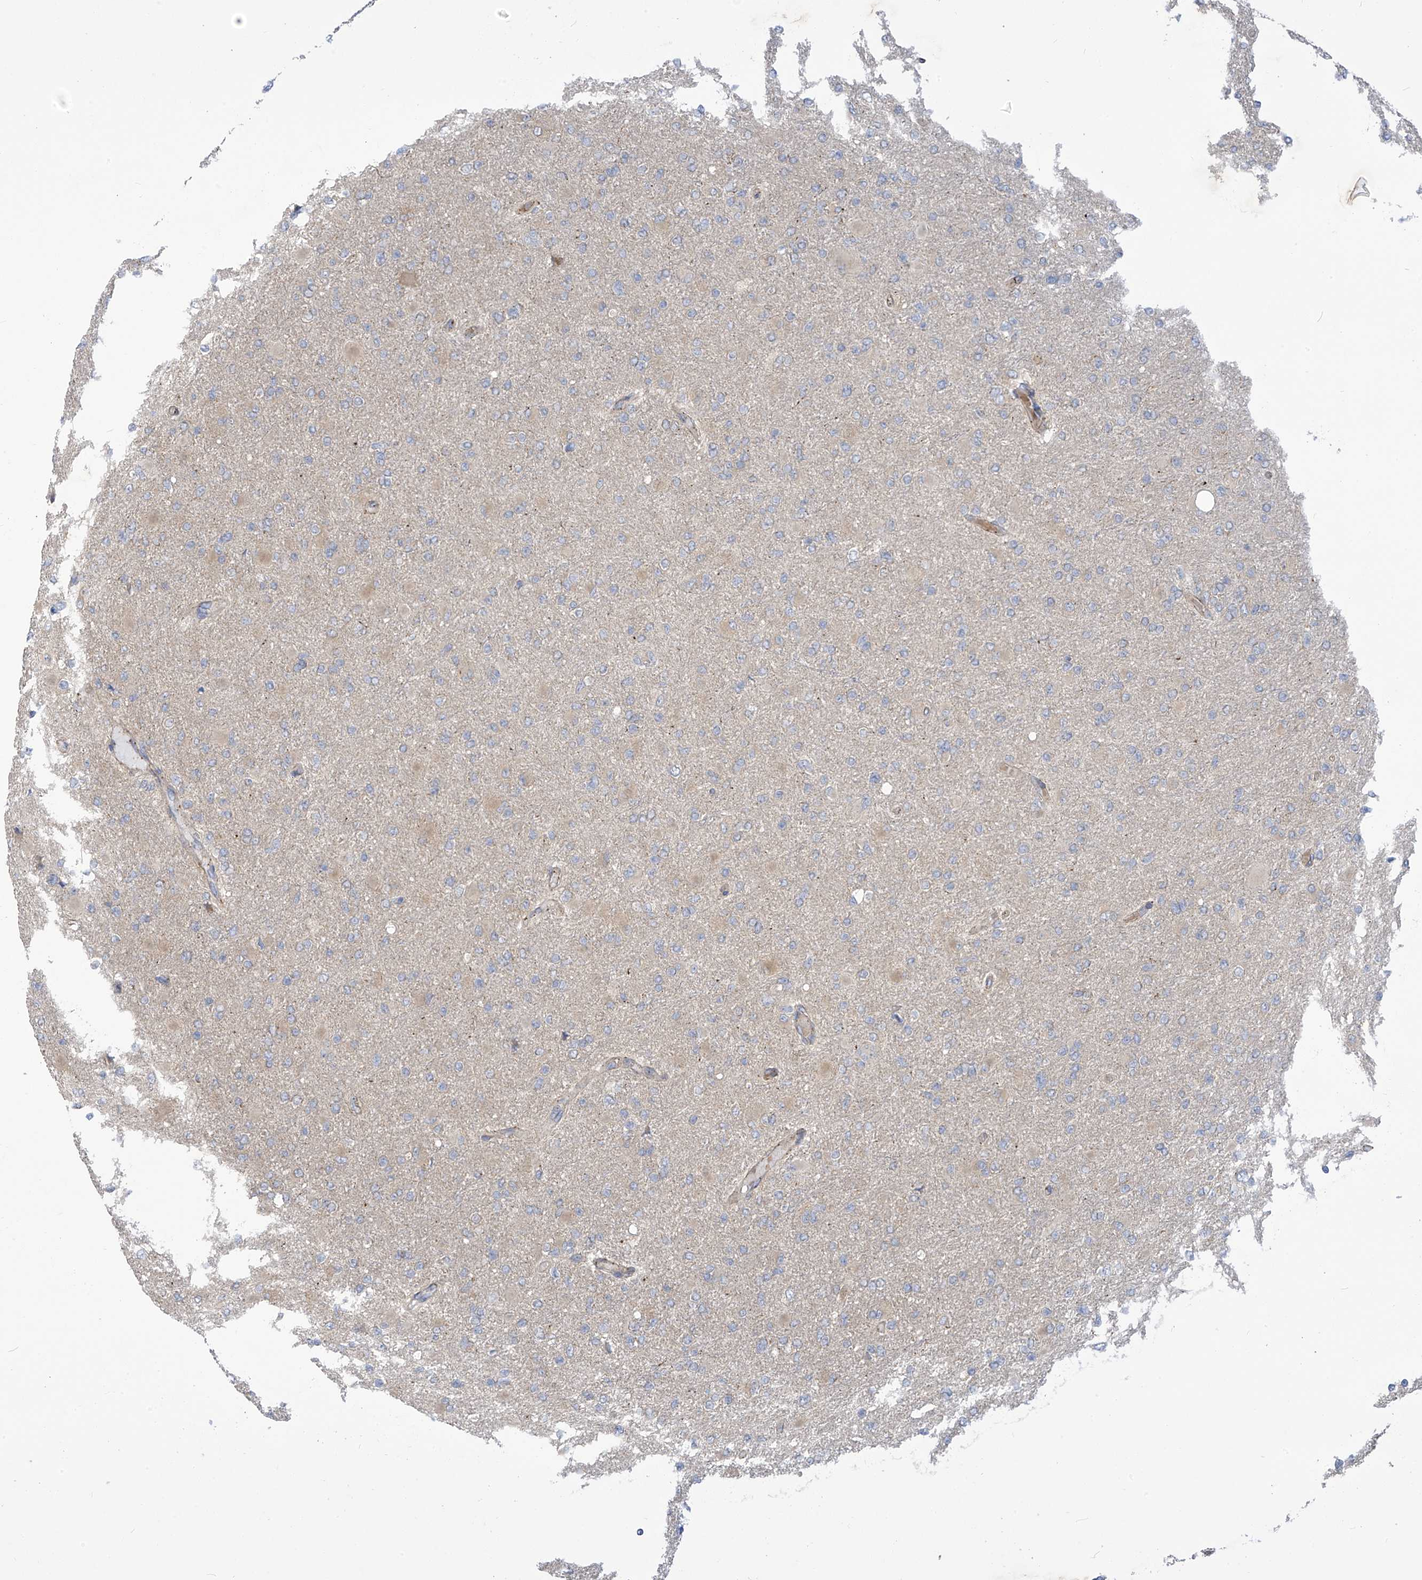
{"staining": {"intensity": "negative", "quantity": "none", "location": "none"}, "tissue": "glioma", "cell_type": "Tumor cells", "image_type": "cancer", "snomed": [{"axis": "morphology", "description": "Glioma, malignant, High grade"}, {"axis": "topography", "description": "Cerebral cortex"}], "caption": "This image is of glioma stained with IHC to label a protein in brown with the nuclei are counter-stained blue. There is no staining in tumor cells. (DAB immunohistochemistry with hematoxylin counter stain).", "gene": "ADAT2", "patient": {"sex": "female", "age": 36}}